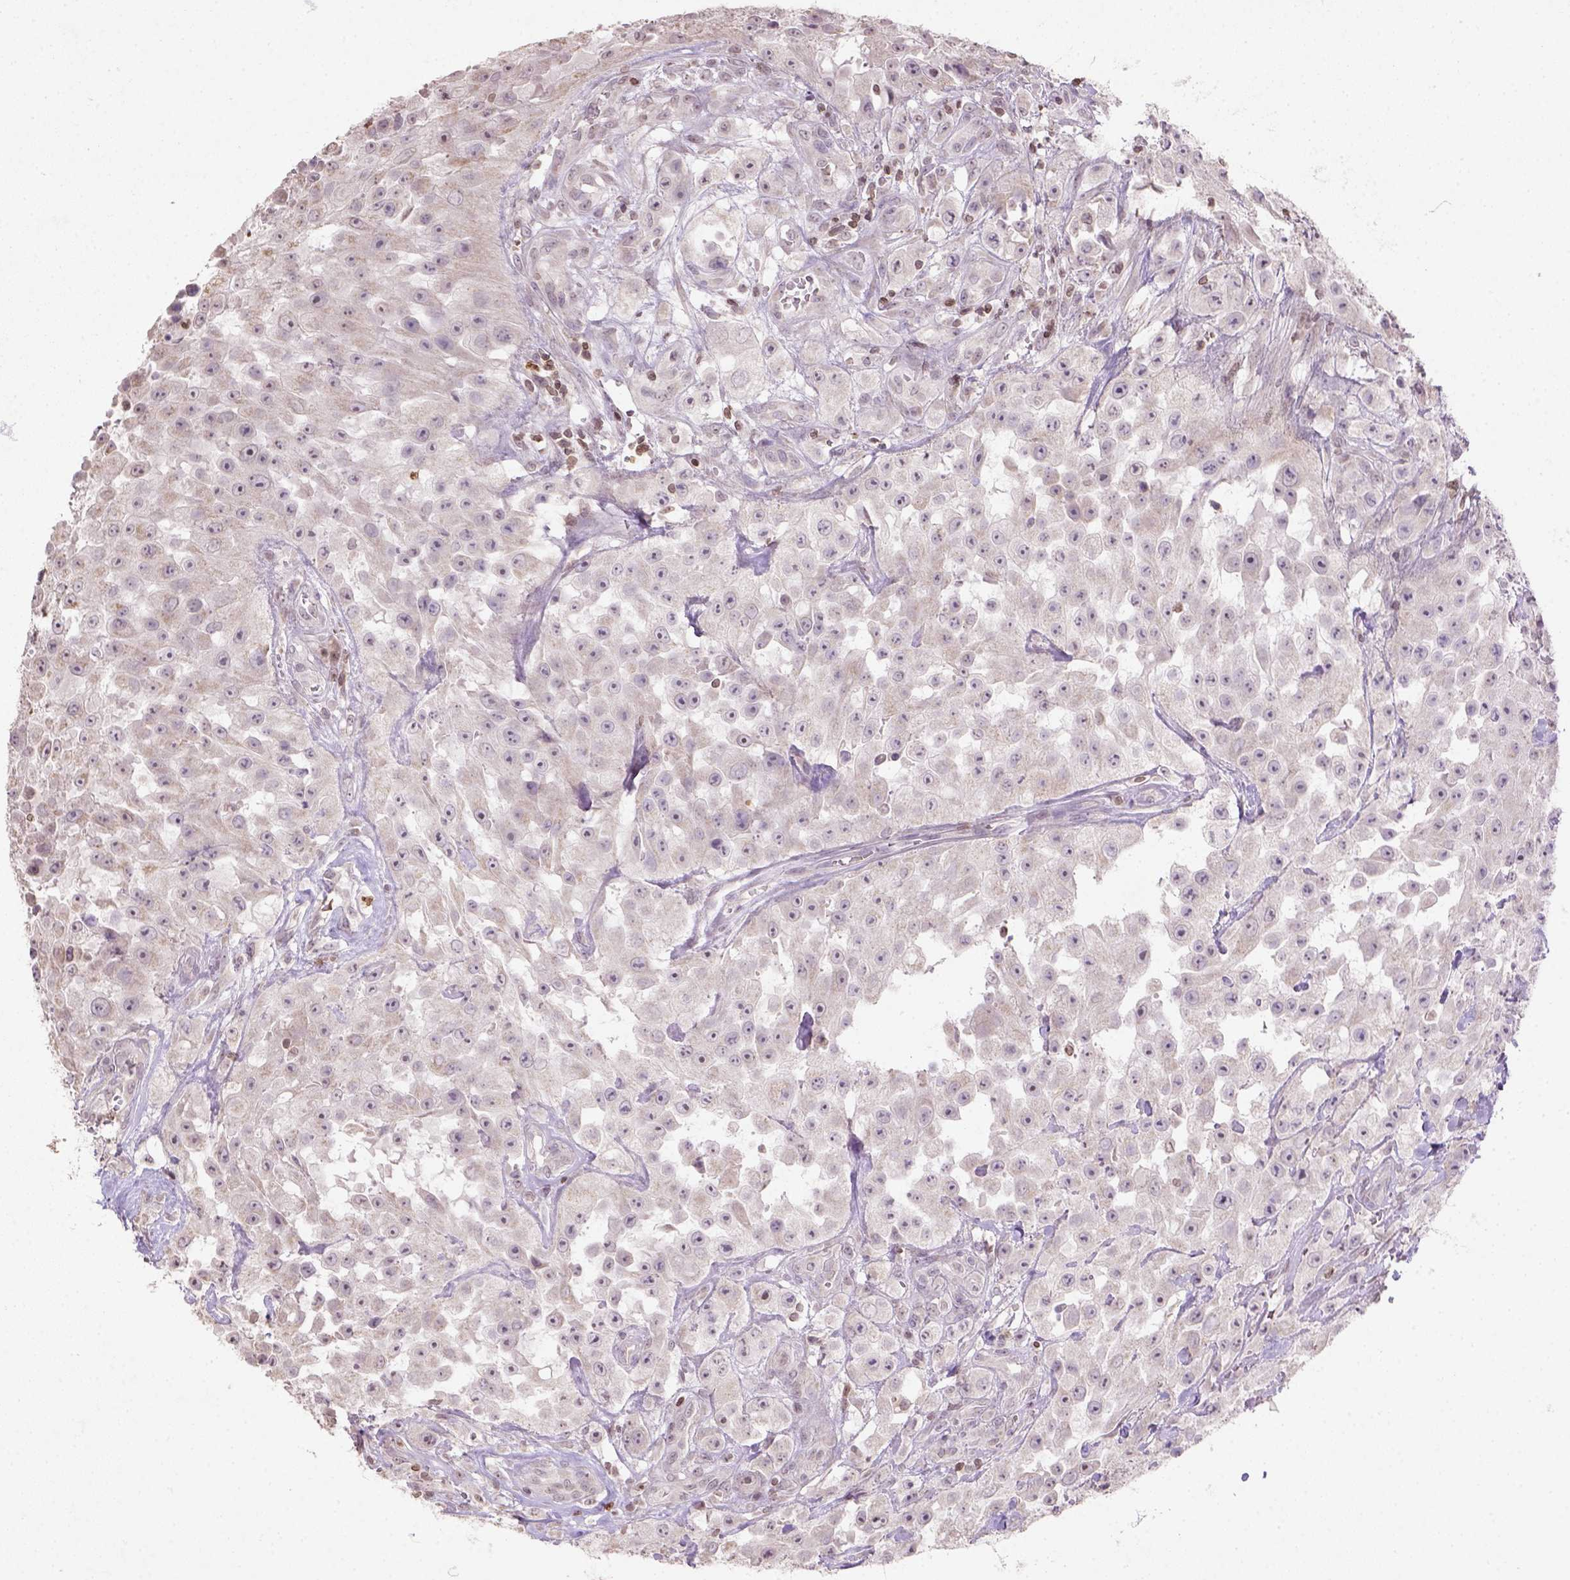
{"staining": {"intensity": "weak", "quantity": "25%-75%", "location": "cytoplasmic/membranous"}, "tissue": "urothelial cancer", "cell_type": "Tumor cells", "image_type": "cancer", "snomed": [{"axis": "morphology", "description": "Urothelial carcinoma, High grade"}, {"axis": "topography", "description": "Urinary bladder"}], "caption": "Urothelial cancer stained with DAB (3,3'-diaminobenzidine) IHC displays low levels of weak cytoplasmic/membranous expression in approximately 25%-75% of tumor cells. Using DAB (3,3'-diaminobenzidine) (brown) and hematoxylin (blue) stains, captured at high magnification using brightfield microscopy.", "gene": "NUDT3", "patient": {"sex": "male", "age": 79}}